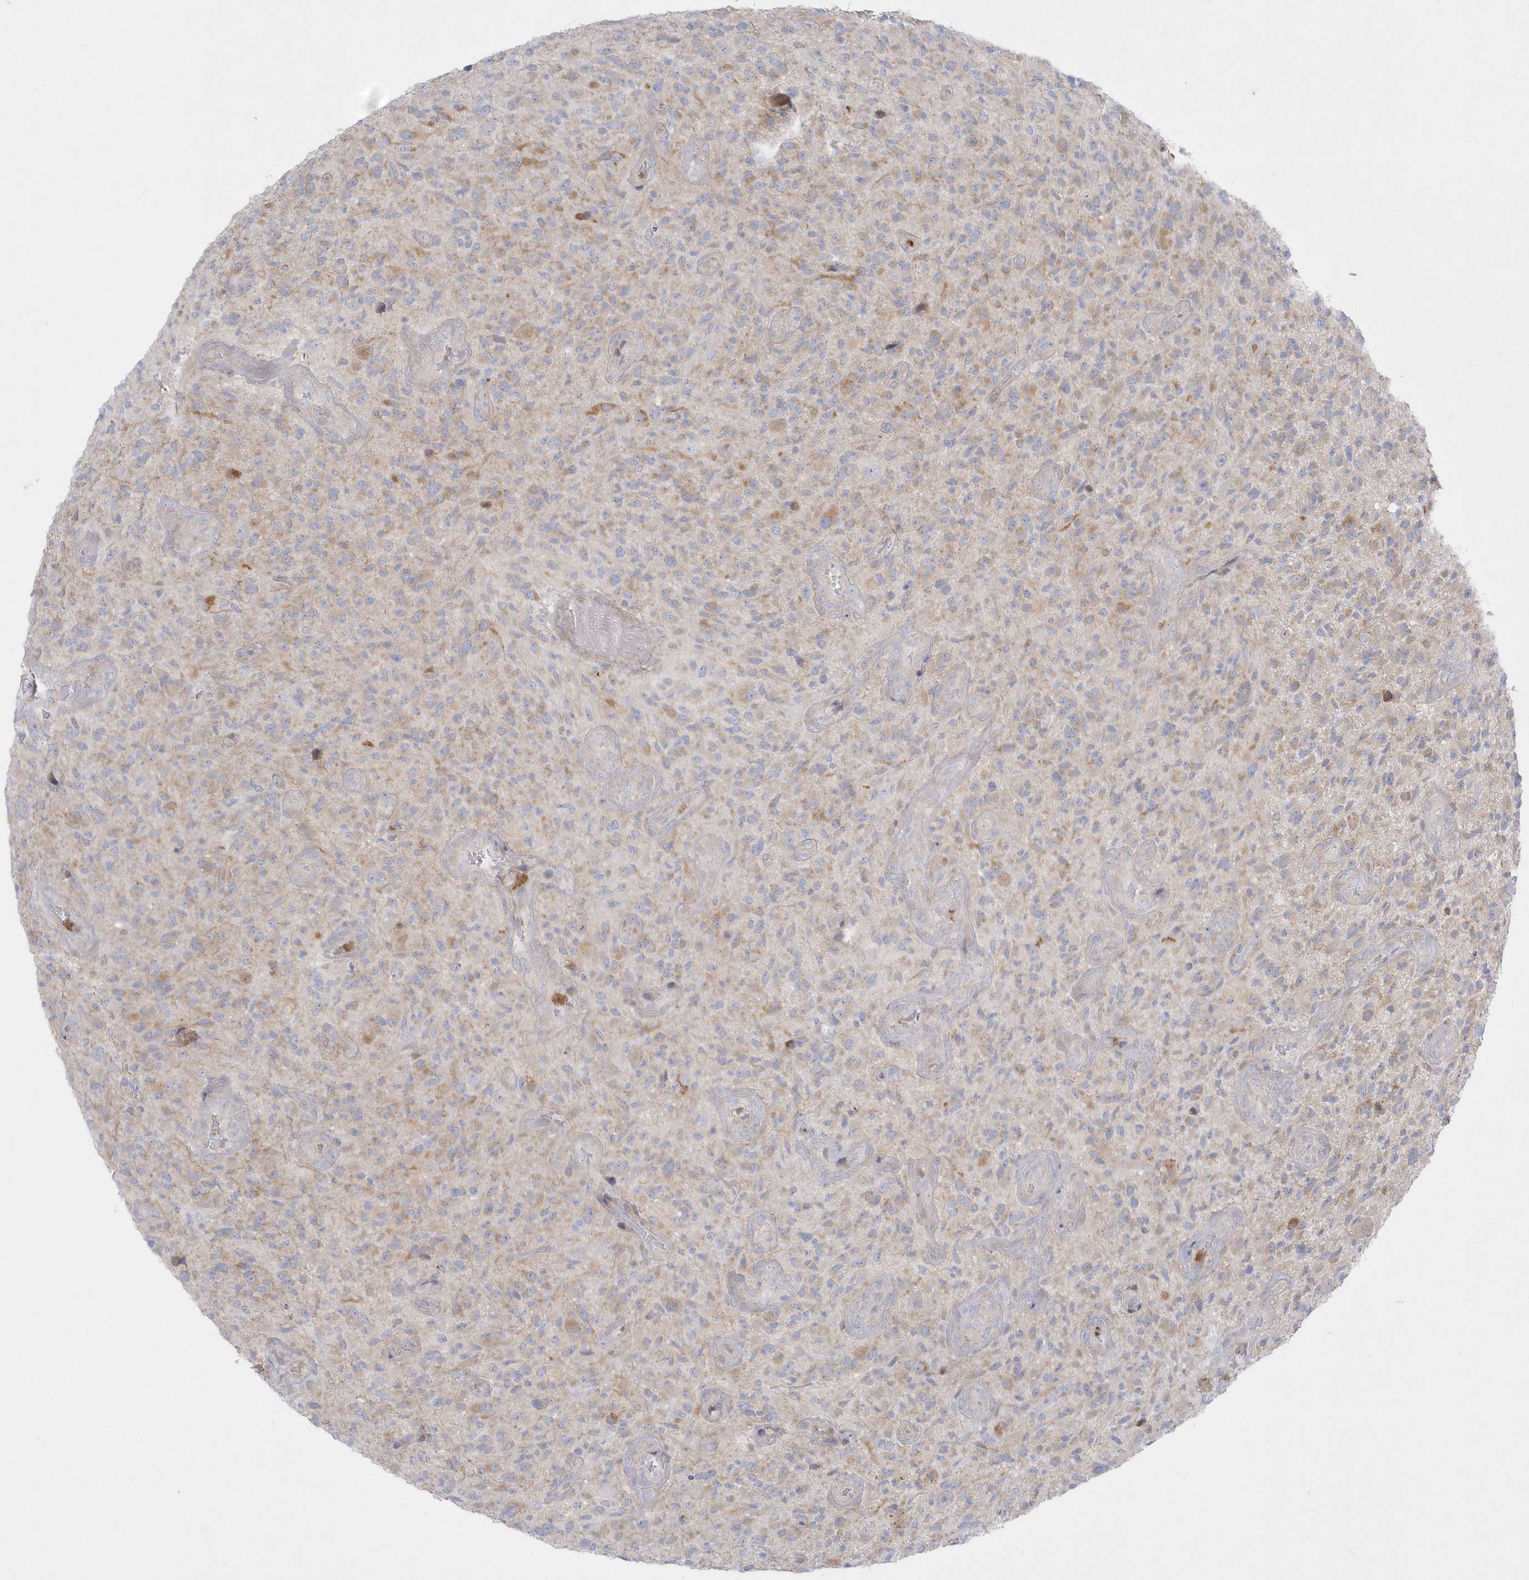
{"staining": {"intensity": "weak", "quantity": "25%-75%", "location": "cytoplasmic/membranous"}, "tissue": "glioma", "cell_type": "Tumor cells", "image_type": "cancer", "snomed": [{"axis": "morphology", "description": "Glioma, malignant, High grade"}, {"axis": "topography", "description": "Brain"}], "caption": "This is an image of immunohistochemistry (IHC) staining of malignant glioma (high-grade), which shows weak expression in the cytoplasmic/membranous of tumor cells.", "gene": "DNAJC18", "patient": {"sex": "male", "age": 47}}